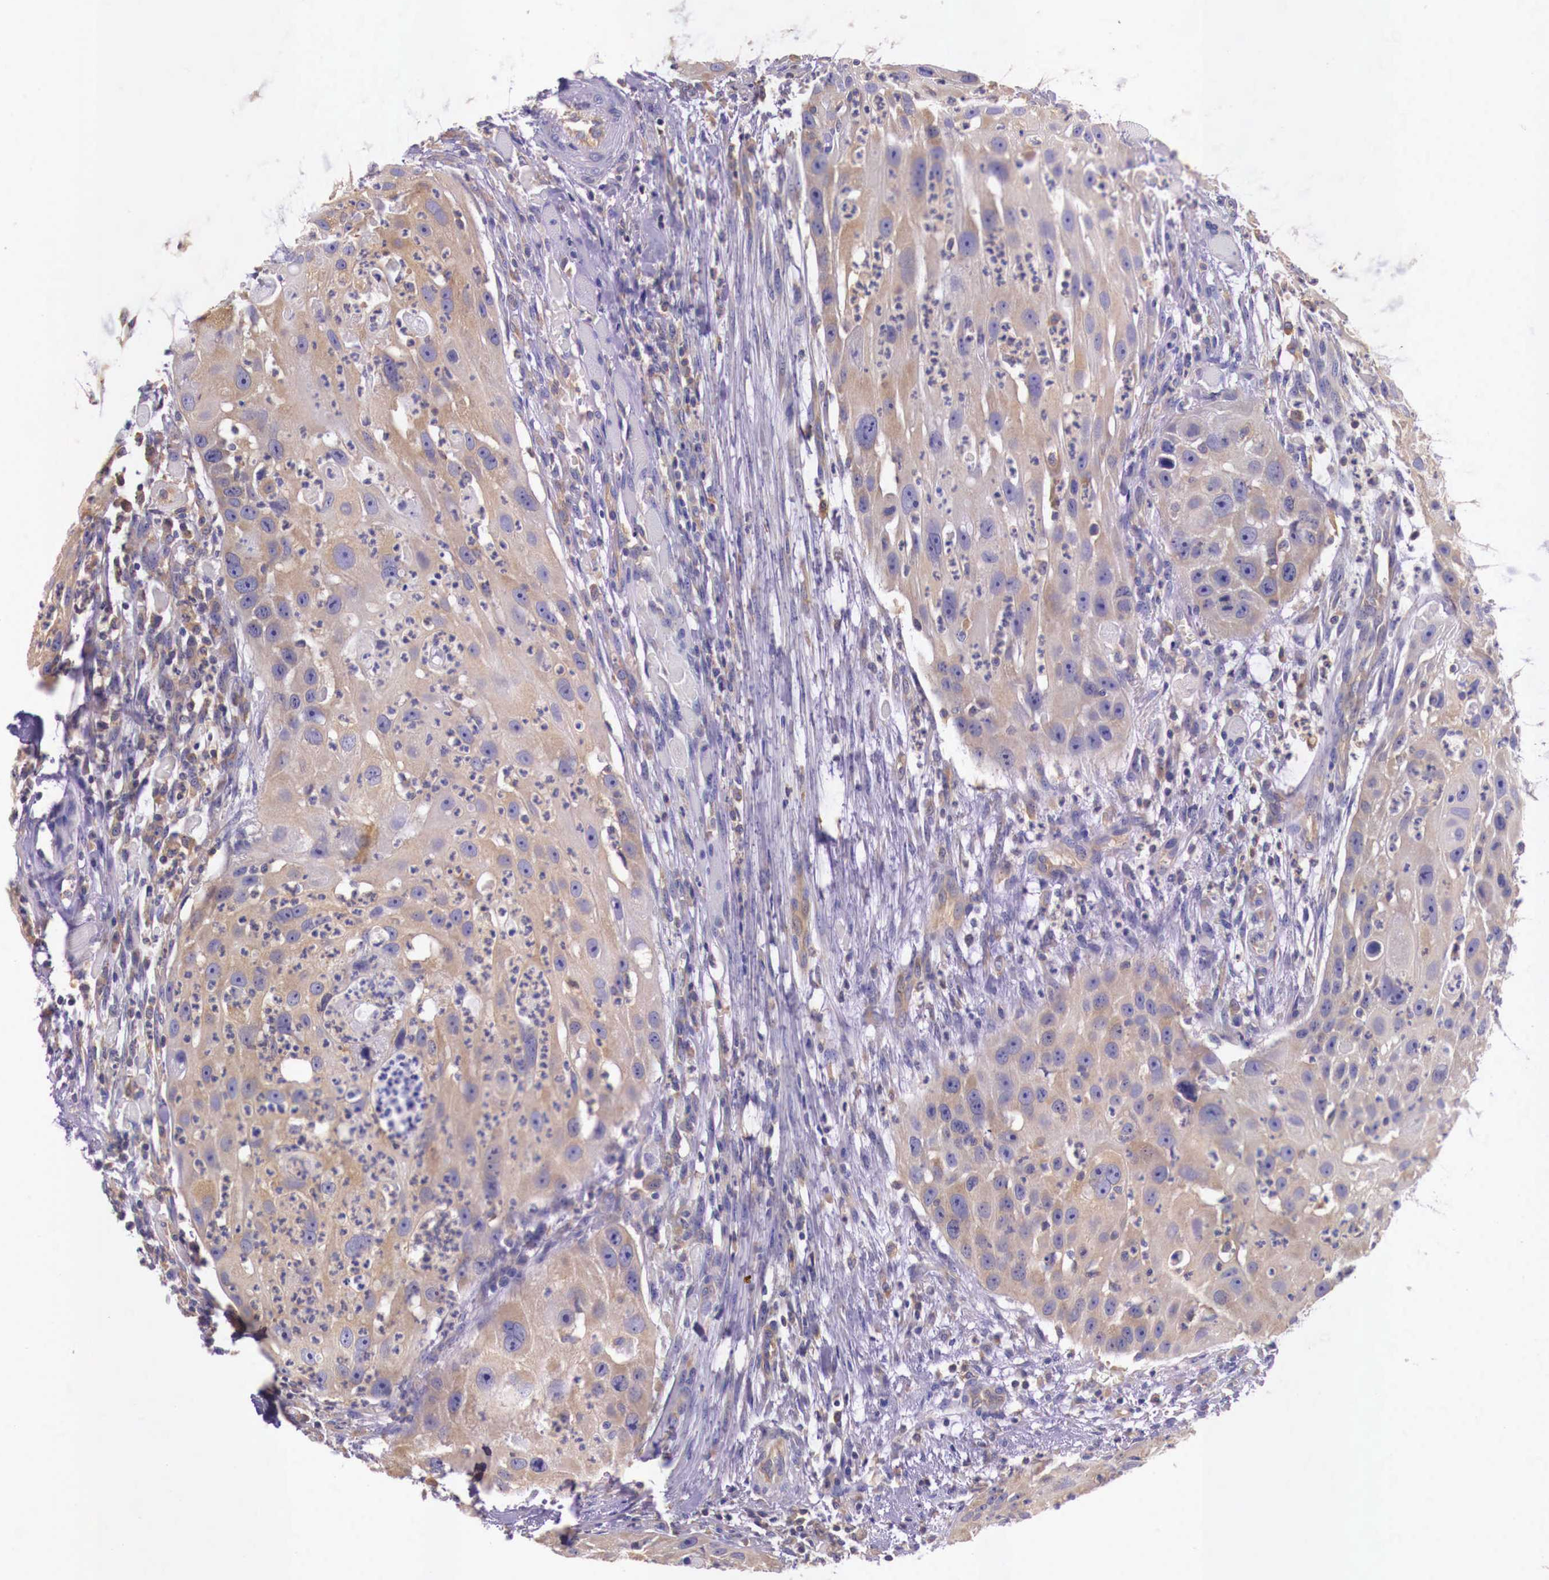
{"staining": {"intensity": "weak", "quantity": "25%-75%", "location": "cytoplasmic/membranous"}, "tissue": "head and neck cancer", "cell_type": "Tumor cells", "image_type": "cancer", "snomed": [{"axis": "morphology", "description": "Squamous cell carcinoma, NOS"}, {"axis": "topography", "description": "Head-Neck"}], "caption": "This image exhibits head and neck cancer (squamous cell carcinoma) stained with immunohistochemistry to label a protein in brown. The cytoplasmic/membranous of tumor cells show weak positivity for the protein. Nuclei are counter-stained blue.", "gene": "GRIPAP1", "patient": {"sex": "male", "age": 64}}